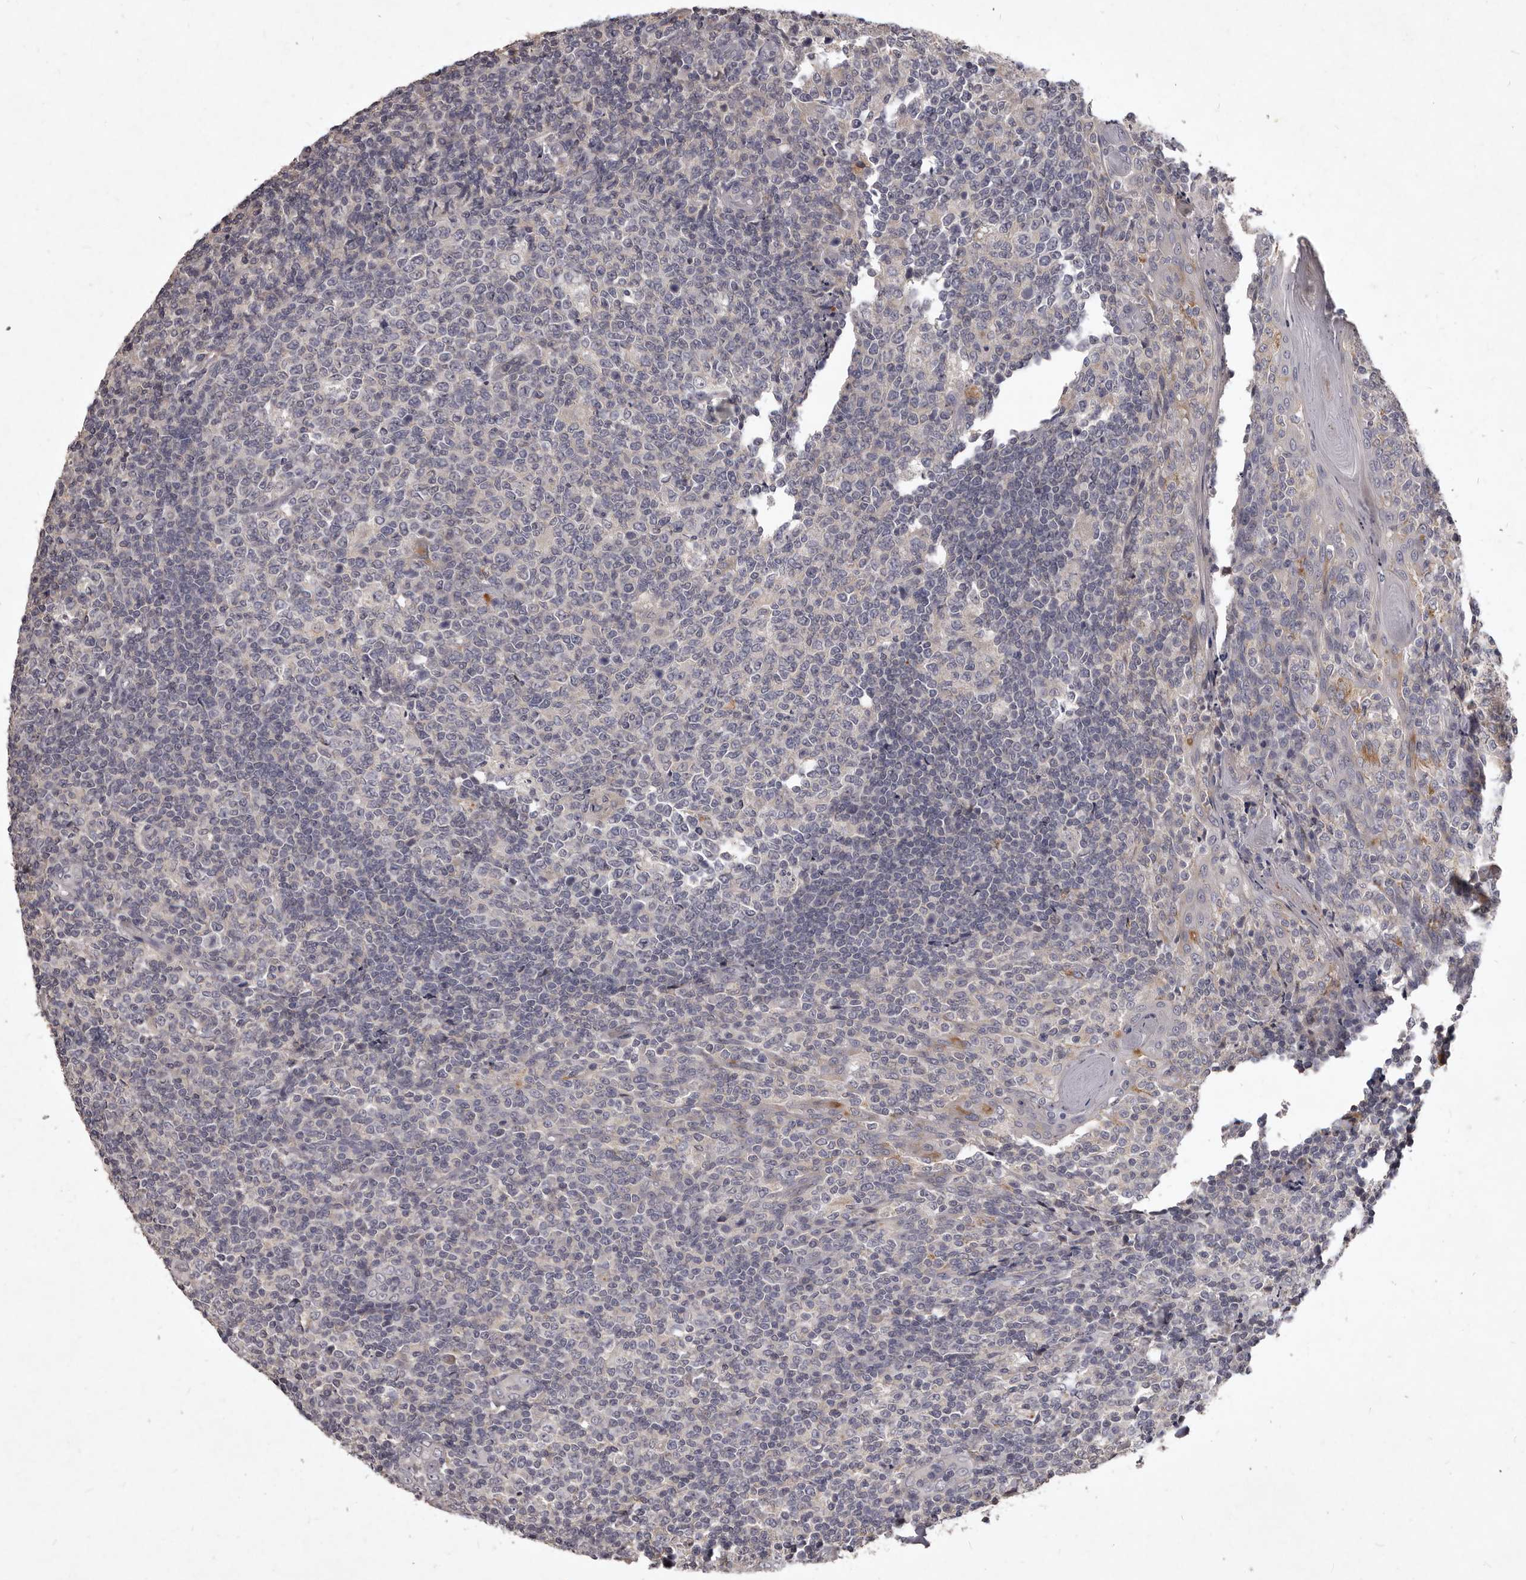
{"staining": {"intensity": "negative", "quantity": "none", "location": "none"}, "tissue": "tonsil", "cell_type": "Germinal center cells", "image_type": "normal", "snomed": [{"axis": "morphology", "description": "Normal tissue, NOS"}, {"axis": "topography", "description": "Tonsil"}], "caption": "Benign tonsil was stained to show a protein in brown. There is no significant positivity in germinal center cells.", "gene": "GPRC5C", "patient": {"sex": "female", "age": 19}}